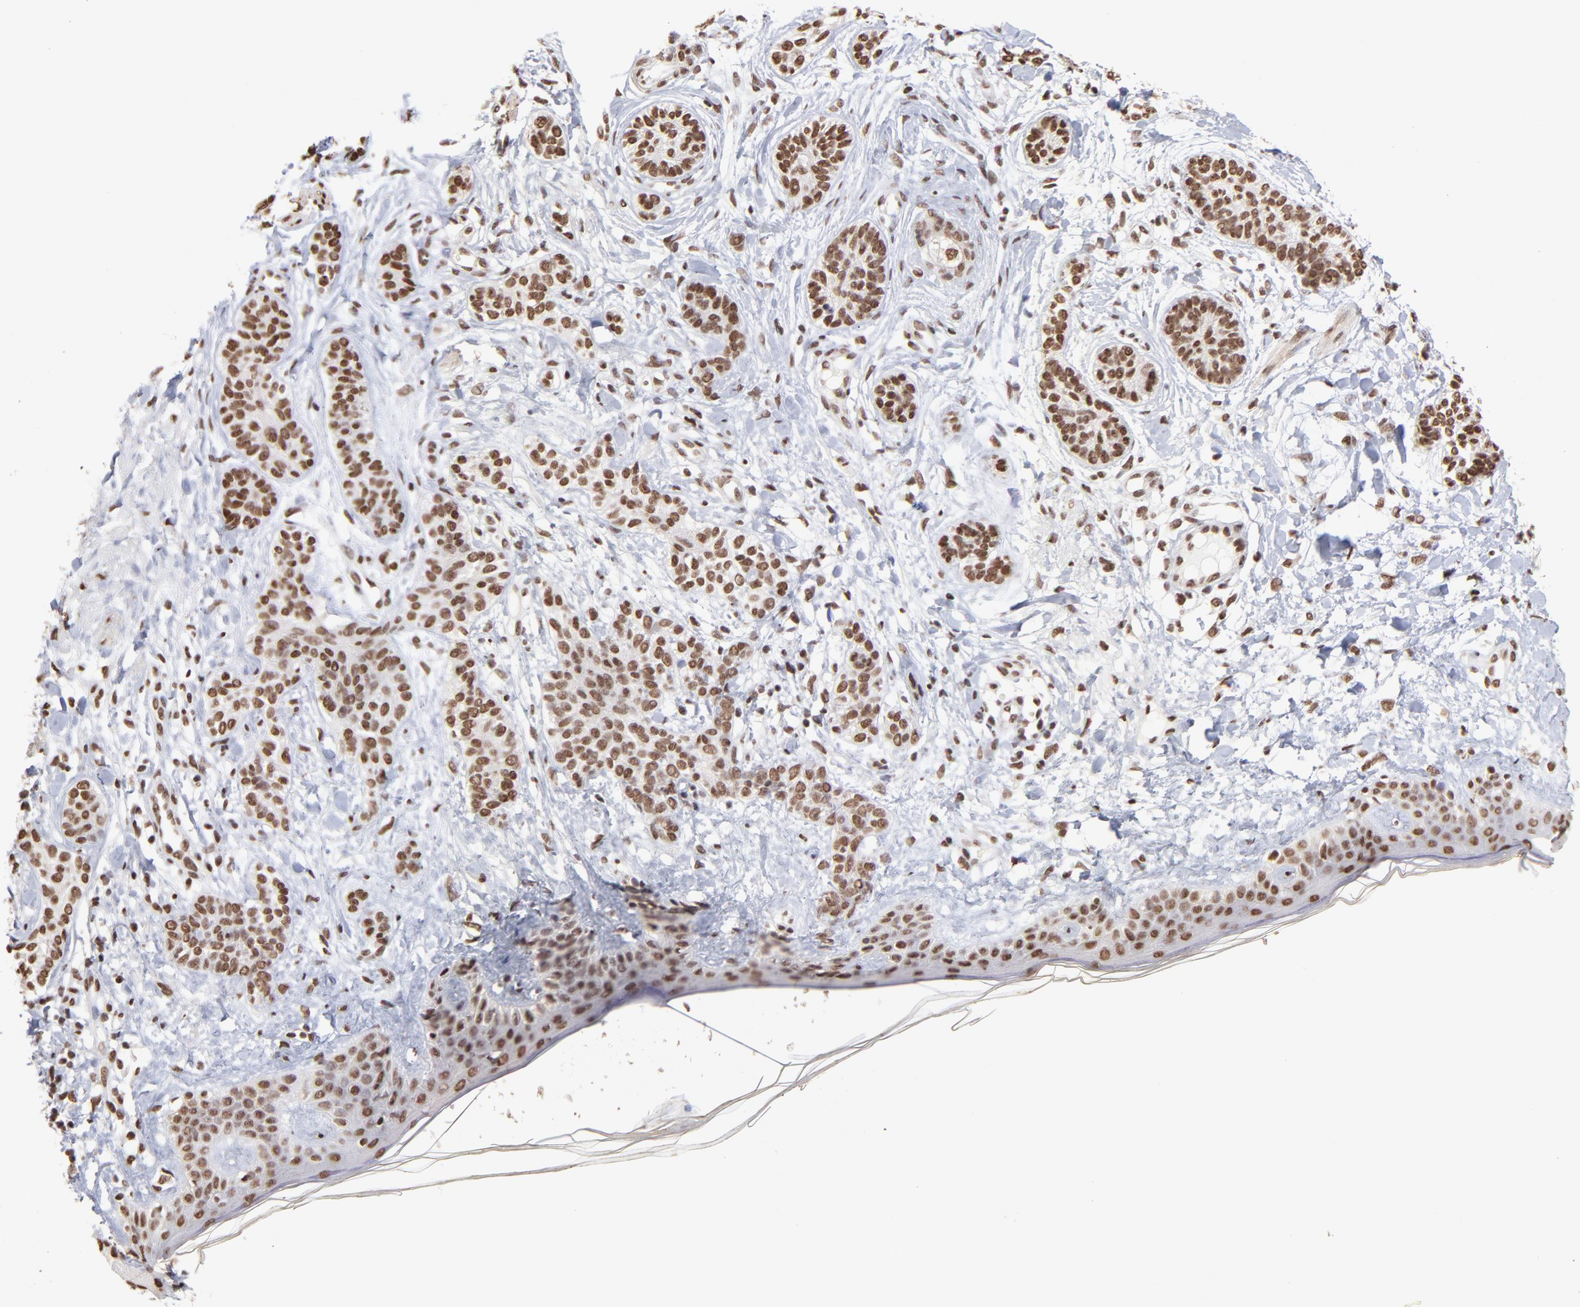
{"staining": {"intensity": "strong", "quantity": ">75%", "location": "nuclear"}, "tissue": "skin cancer", "cell_type": "Tumor cells", "image_type": "cancer", "snomed": [{"axis": "morphology", "description": "Normal tissue, NOS"}, {"axis": "morphology", "description": "Basal cell carcinoma"}, {"axis": "topography", "description": "Skin"}], "caption": "DAB (3,3'-diaminobenzidine) immunohistochemical staining of human skin cancer exhibits strong nuclear protein positivity in about >75% of tumor cells.", "gene": "ZNF3", "patient": {"sex": "male", "age": 63}}